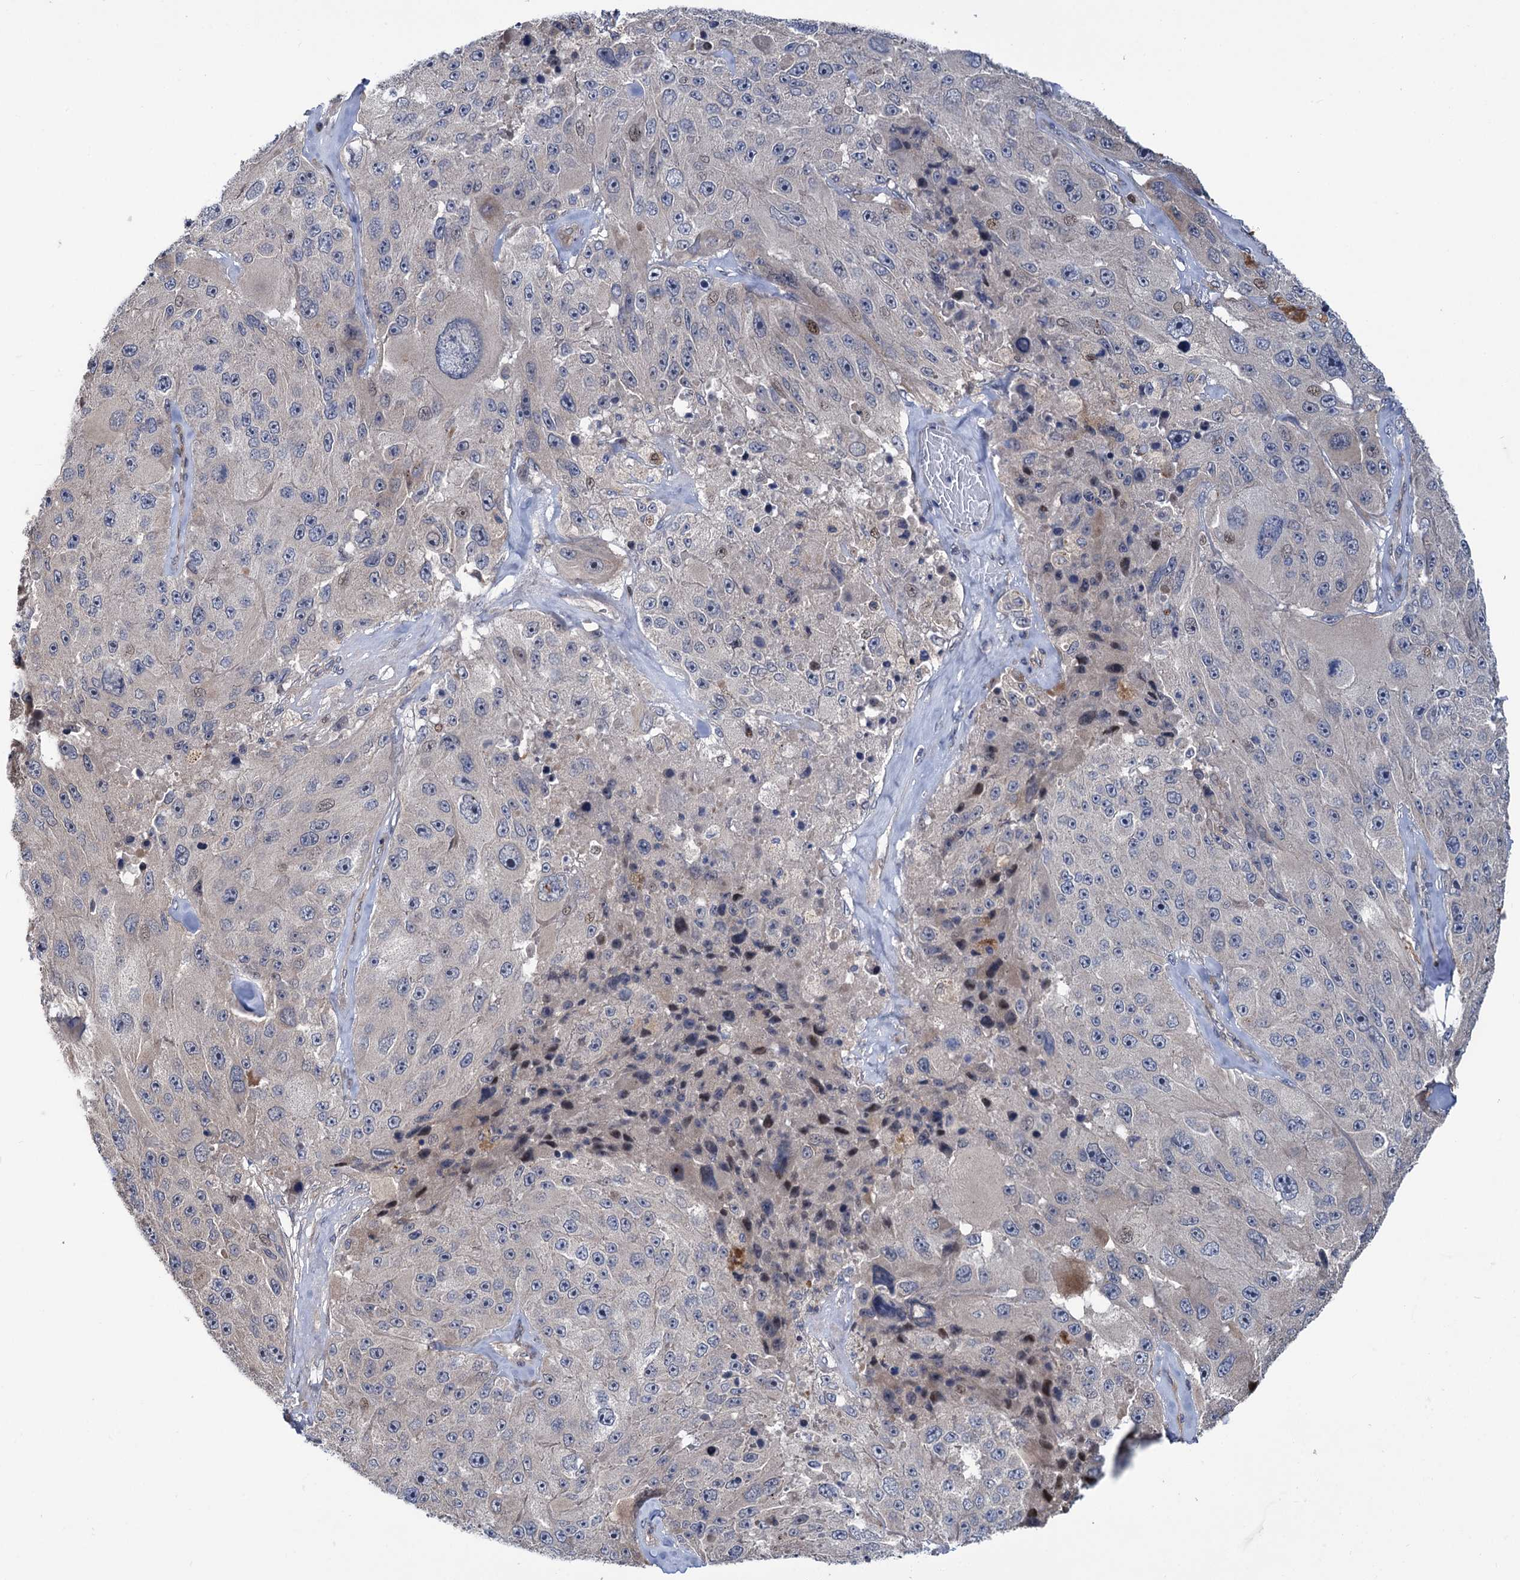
{"staining": {"intensity": "weak", "quantity": "<25%", "location": "cytoplasmic/membranous"}, "tissue": "melanoma", "cell_type": "Tumor cells", "image_type": "cancer", "snomed": [{"axis": "morphology", "description": "Malignant melanoma, Metastatic site"}, {"axis": "topography", "description": "Lymph node"}], "caption": "DAB (3,3'-diaminobenzidine) immunohistochemical staining of malignant melanoma (metastatic site) exhibits no significant expression in tumor cells.", "gene": "UBR1", "patient": {"sex": "male", "age": 62}}